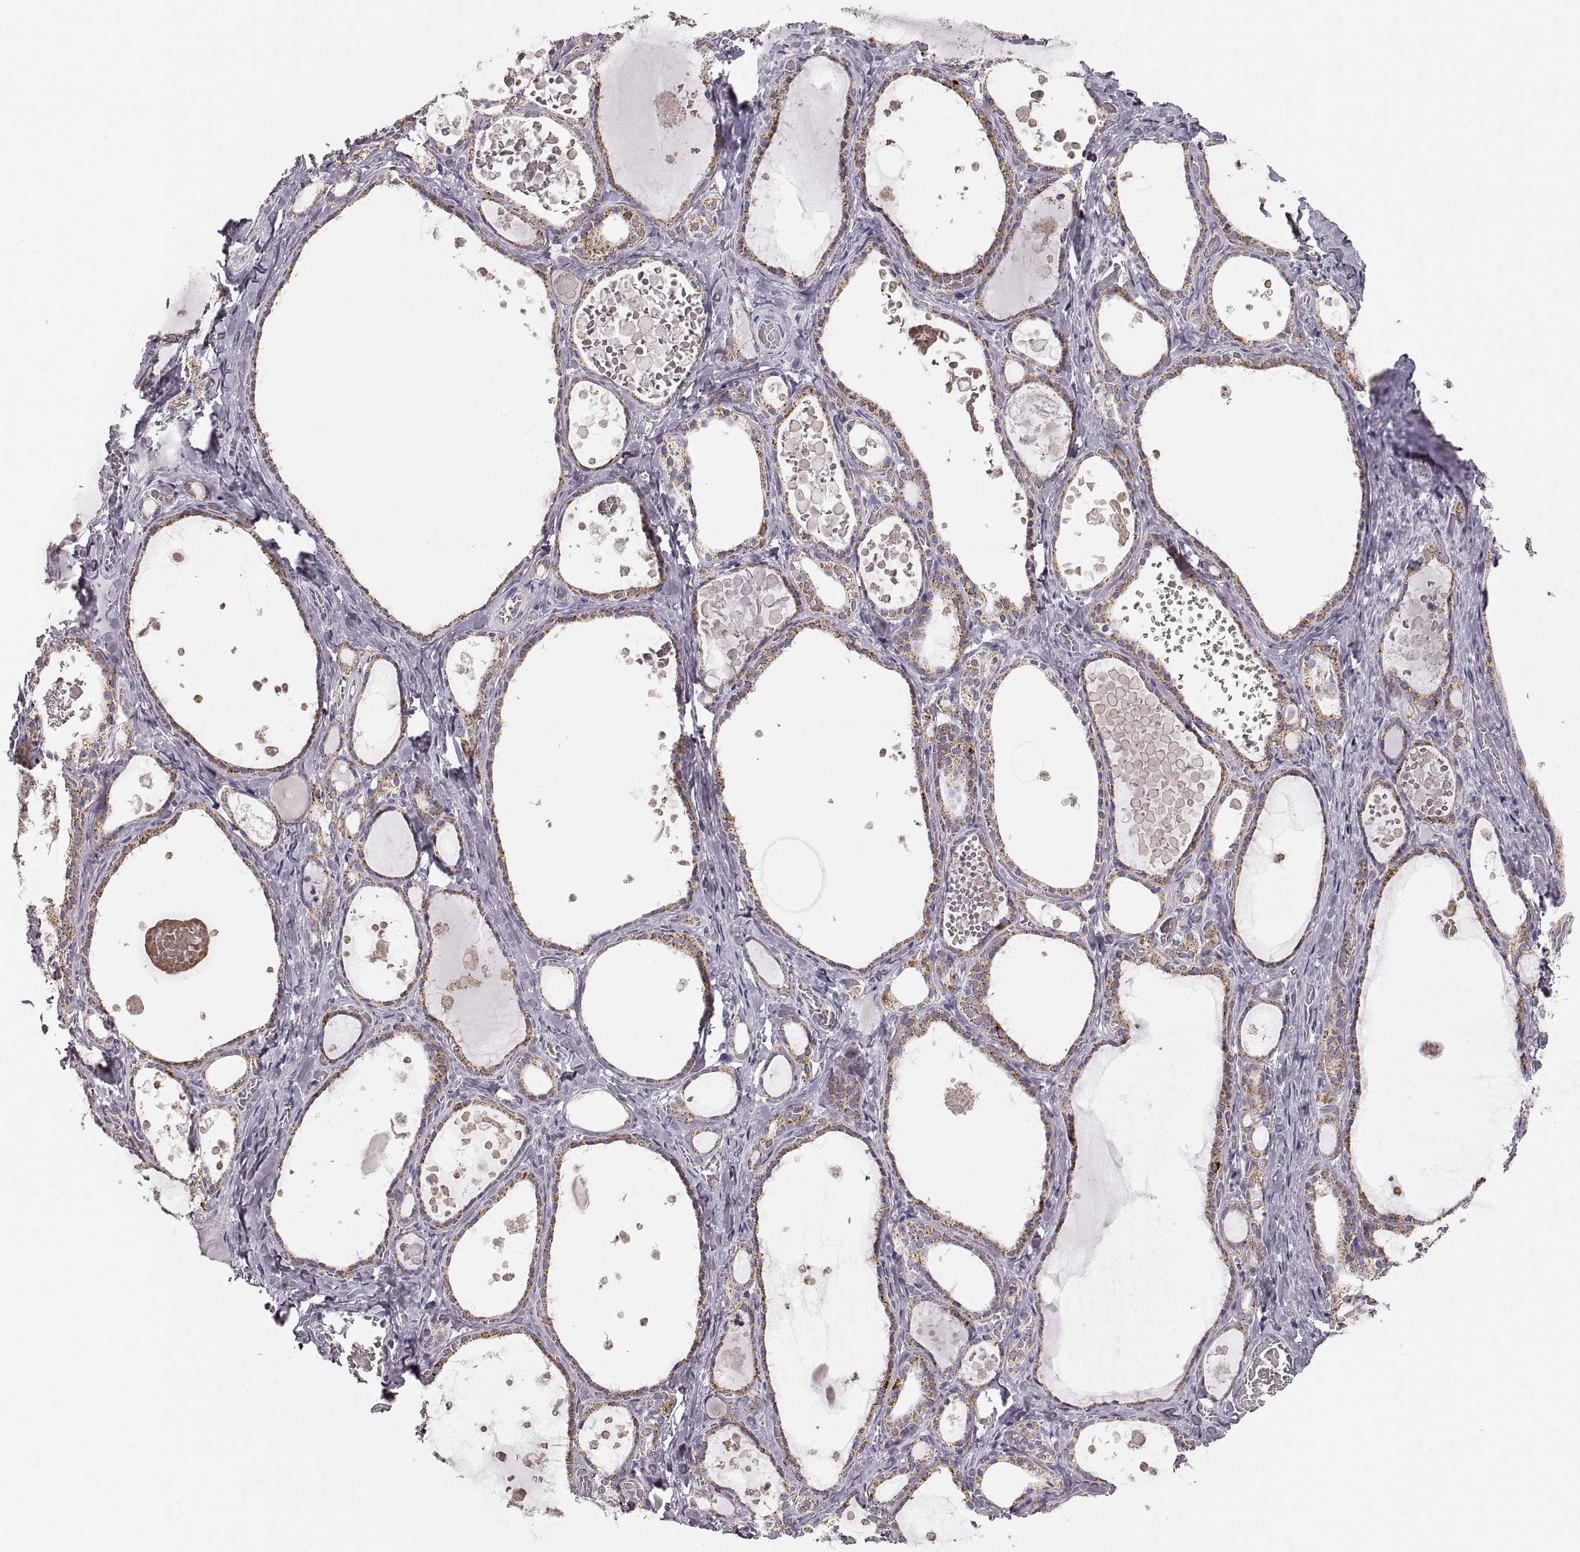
{"staining": {"intensity": "moderate", "quantity": ">75%", "location": "cytoplasmic/membranous"}, "tissue": "thyroid gland", "cell_type": "Glandular cells", "image_type": "normal", "snomed": [{"axis": "morphology", "description": "Normal tissue, NOS"}, {"axis": "topography", "description": "Thyroid gland"}], "caption": "This is a histology image of immunohistochemistry (IHC) staining of unremarkable thyroid gland, which shows moderate positivity in the cytoplasmic/membranous of glandular cells.", "gene": "RDH13", "patient": {"sex": "female", "age": 56}}